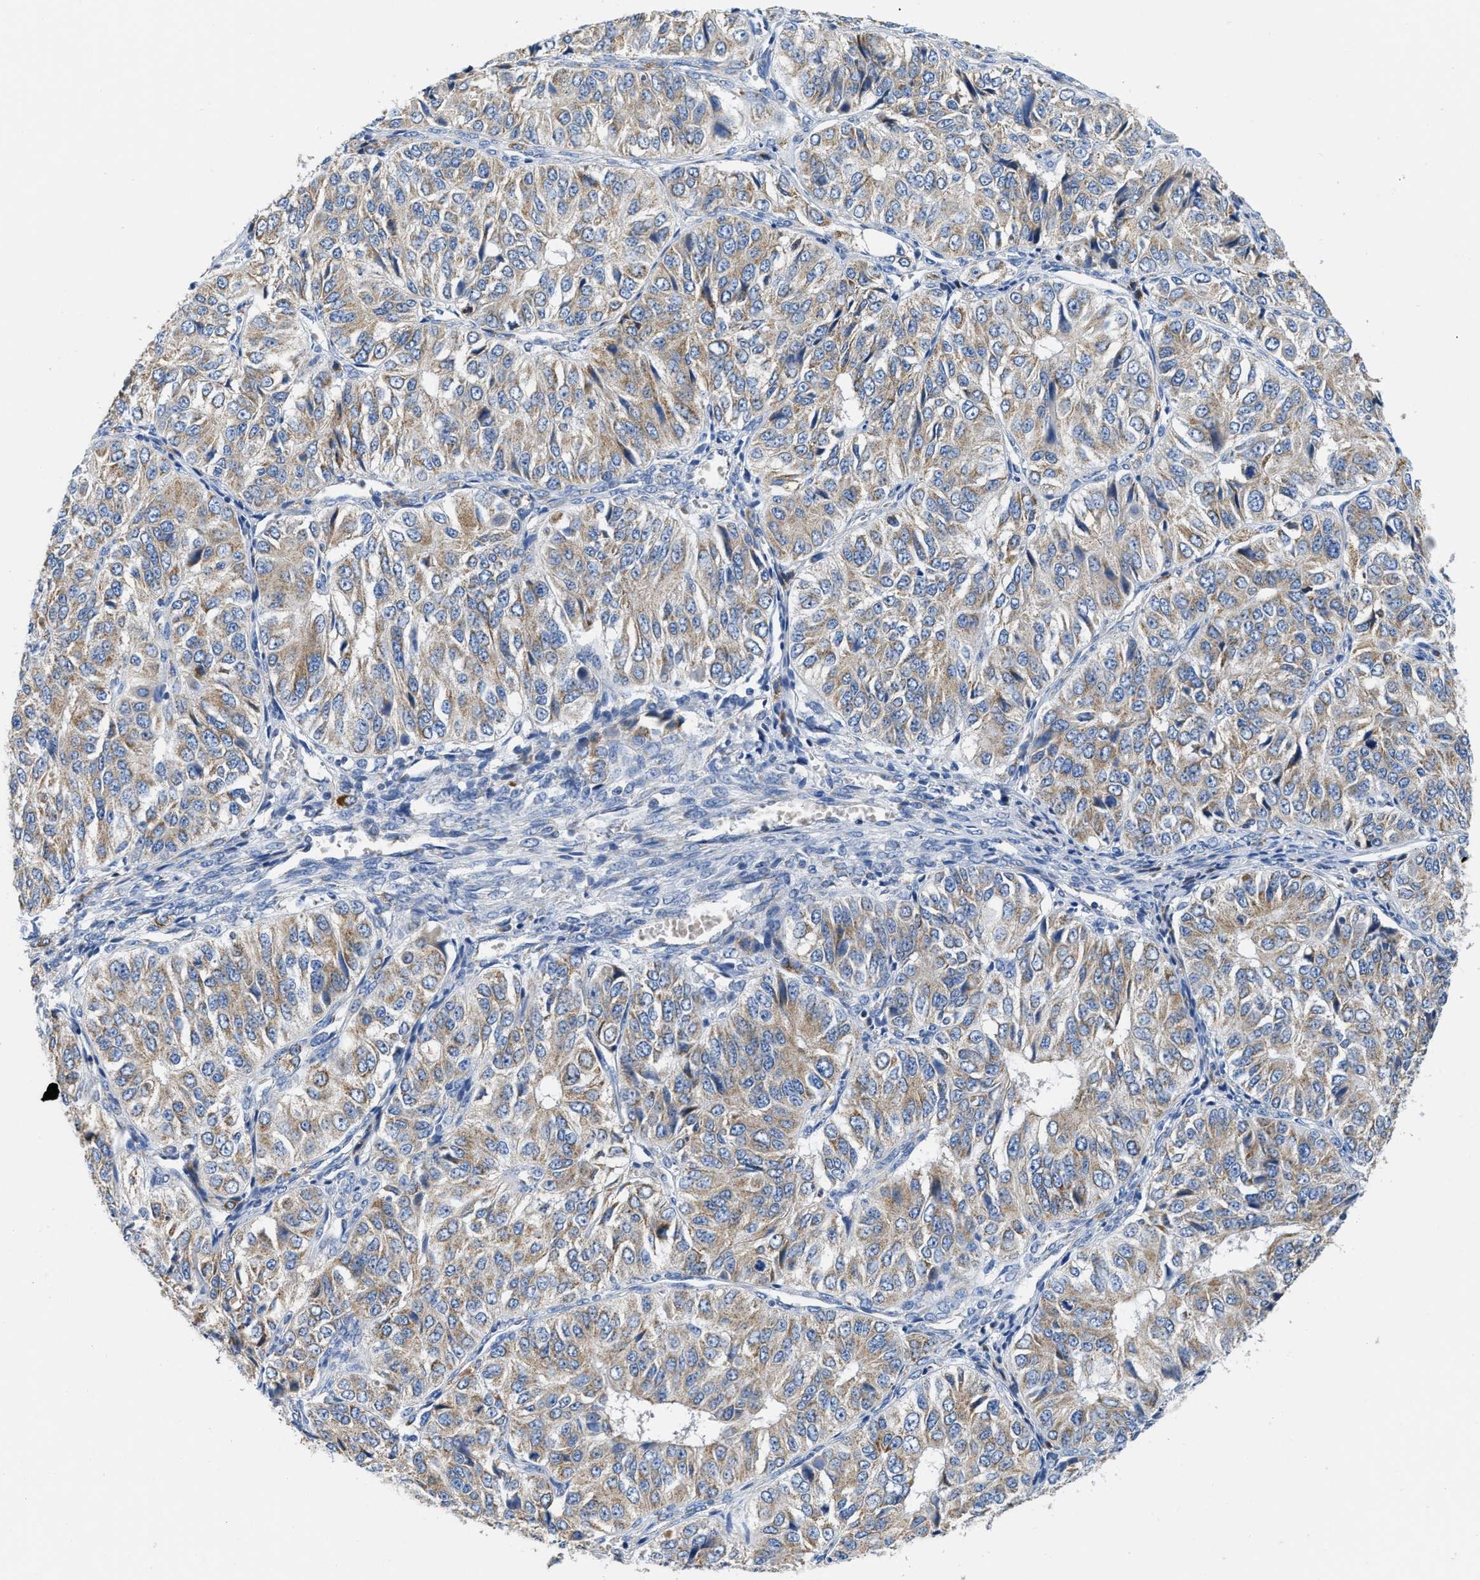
{"staining": {"intensity": "weak", "quantity": ">75%", "location": "cytoplasmic/membranous"}, "tissue": "ovarian cancer", "cell_type": "Tumor cells", "image_type": "cancer", "snomed": [{"axis": "morphology", "description": "Carcinoma, endometroid"}, {"axis": "topography", "description": "Ovary"}], "caption": "IHC (DAB) staining of endometroid carcinoma (ovarian) demonstrates weak cytoplasmic/membranous protein positivity in about >75% of tumor cells.", "gene": "SLC25A13", "patient": {"sex": "female", "age": 51}}